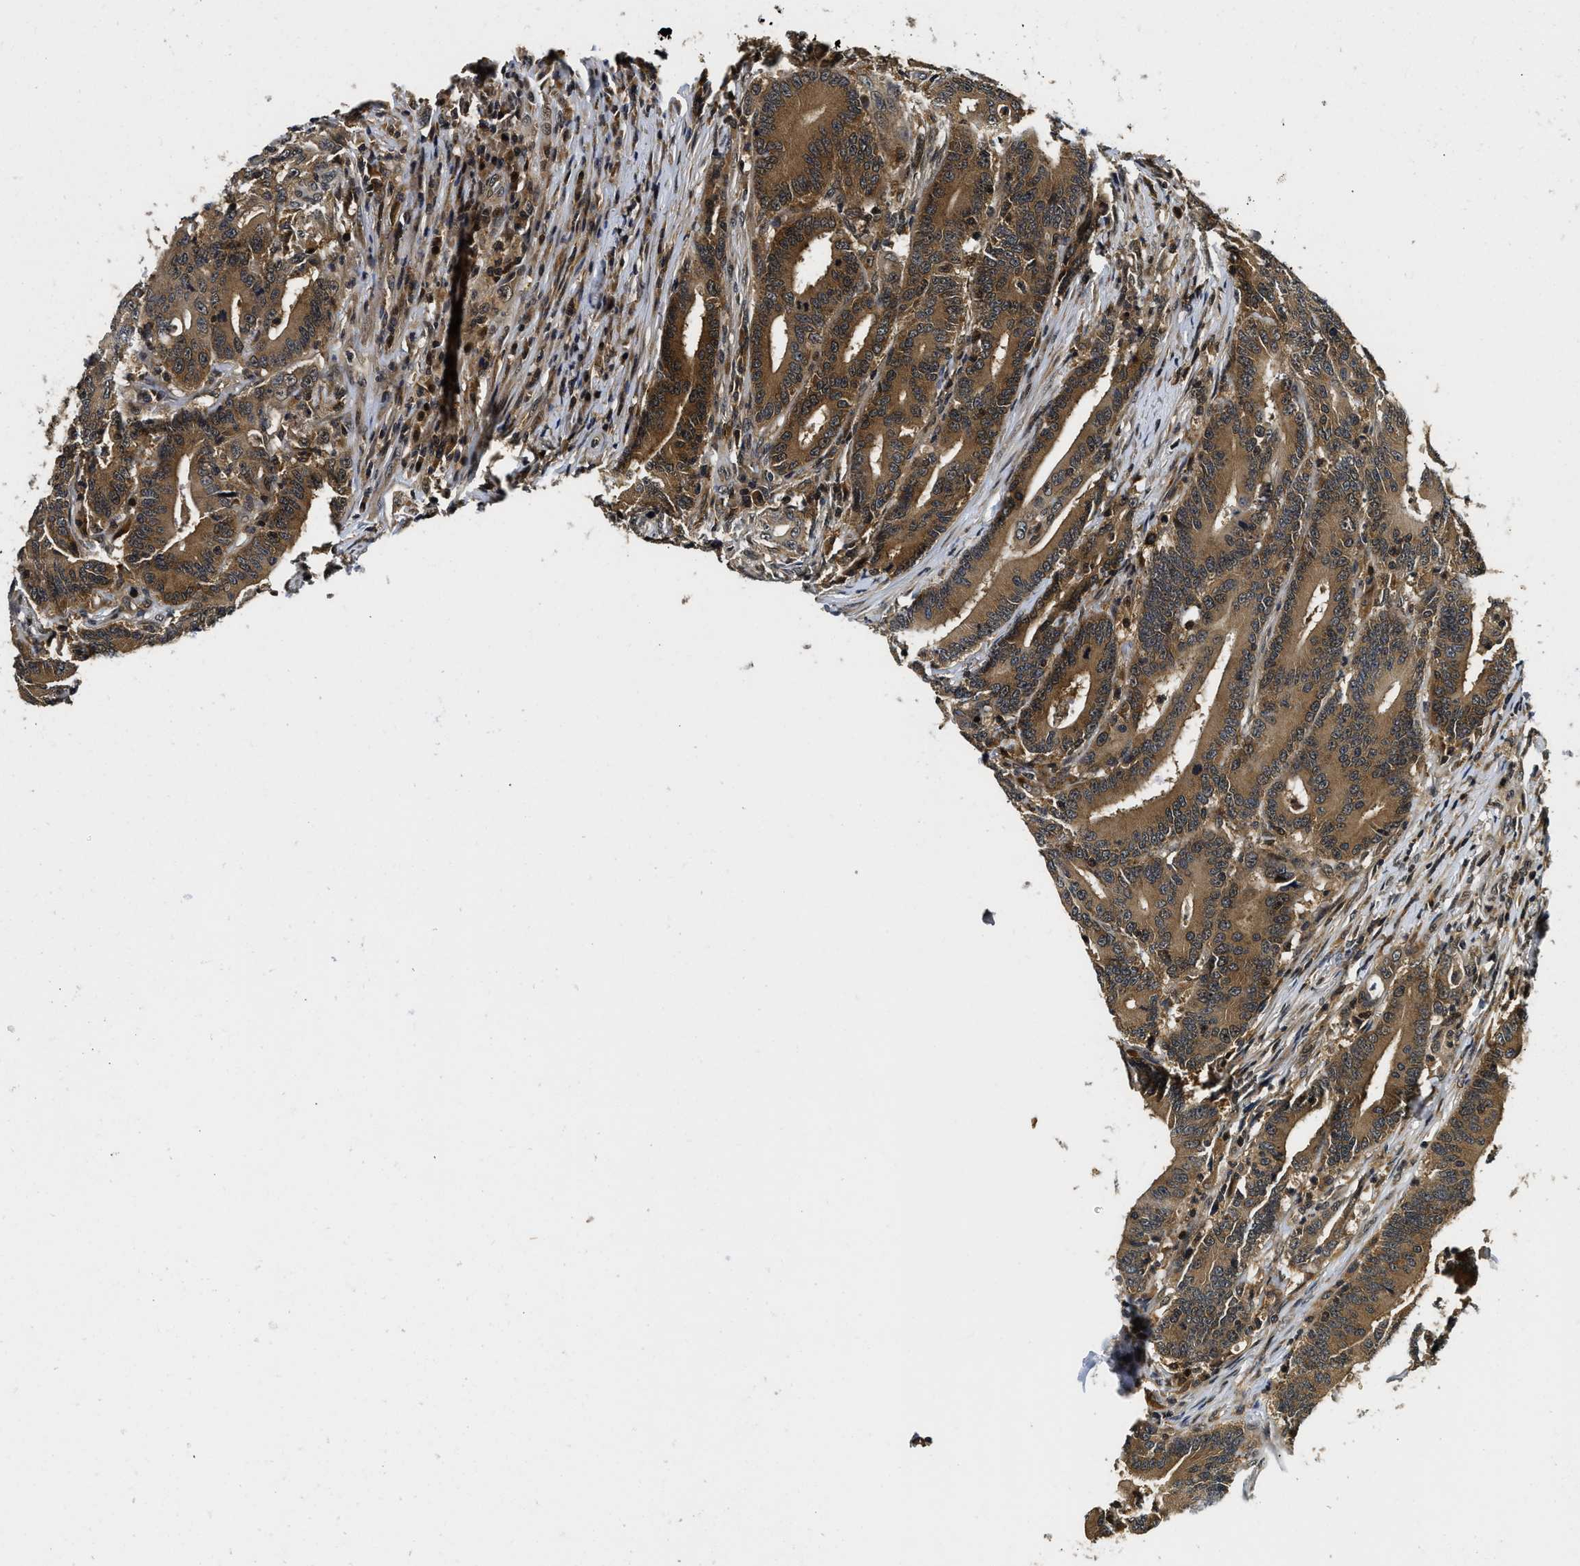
{"staining": {"intensity": "strong", "quantity": ">75%", "location": "cytoplasmic/membranous"}, "tissue": "colorectal cancer", "cell_type": "Tumor cells", "image_type": "cancer", "snomed": [{"axis": "morphology", "description": "Adenocarcinoma, NOS"}, {"axis": "topography", "description": "Colon"}], "caption": "The immunohistochemical stain labels strong cytoplasmic/membranous staining in tumor cells of colorectal cancer (adenocarcinoma) tissue.", "gene": "ADSL", "patient": {"sex": "female", "age": 66}}